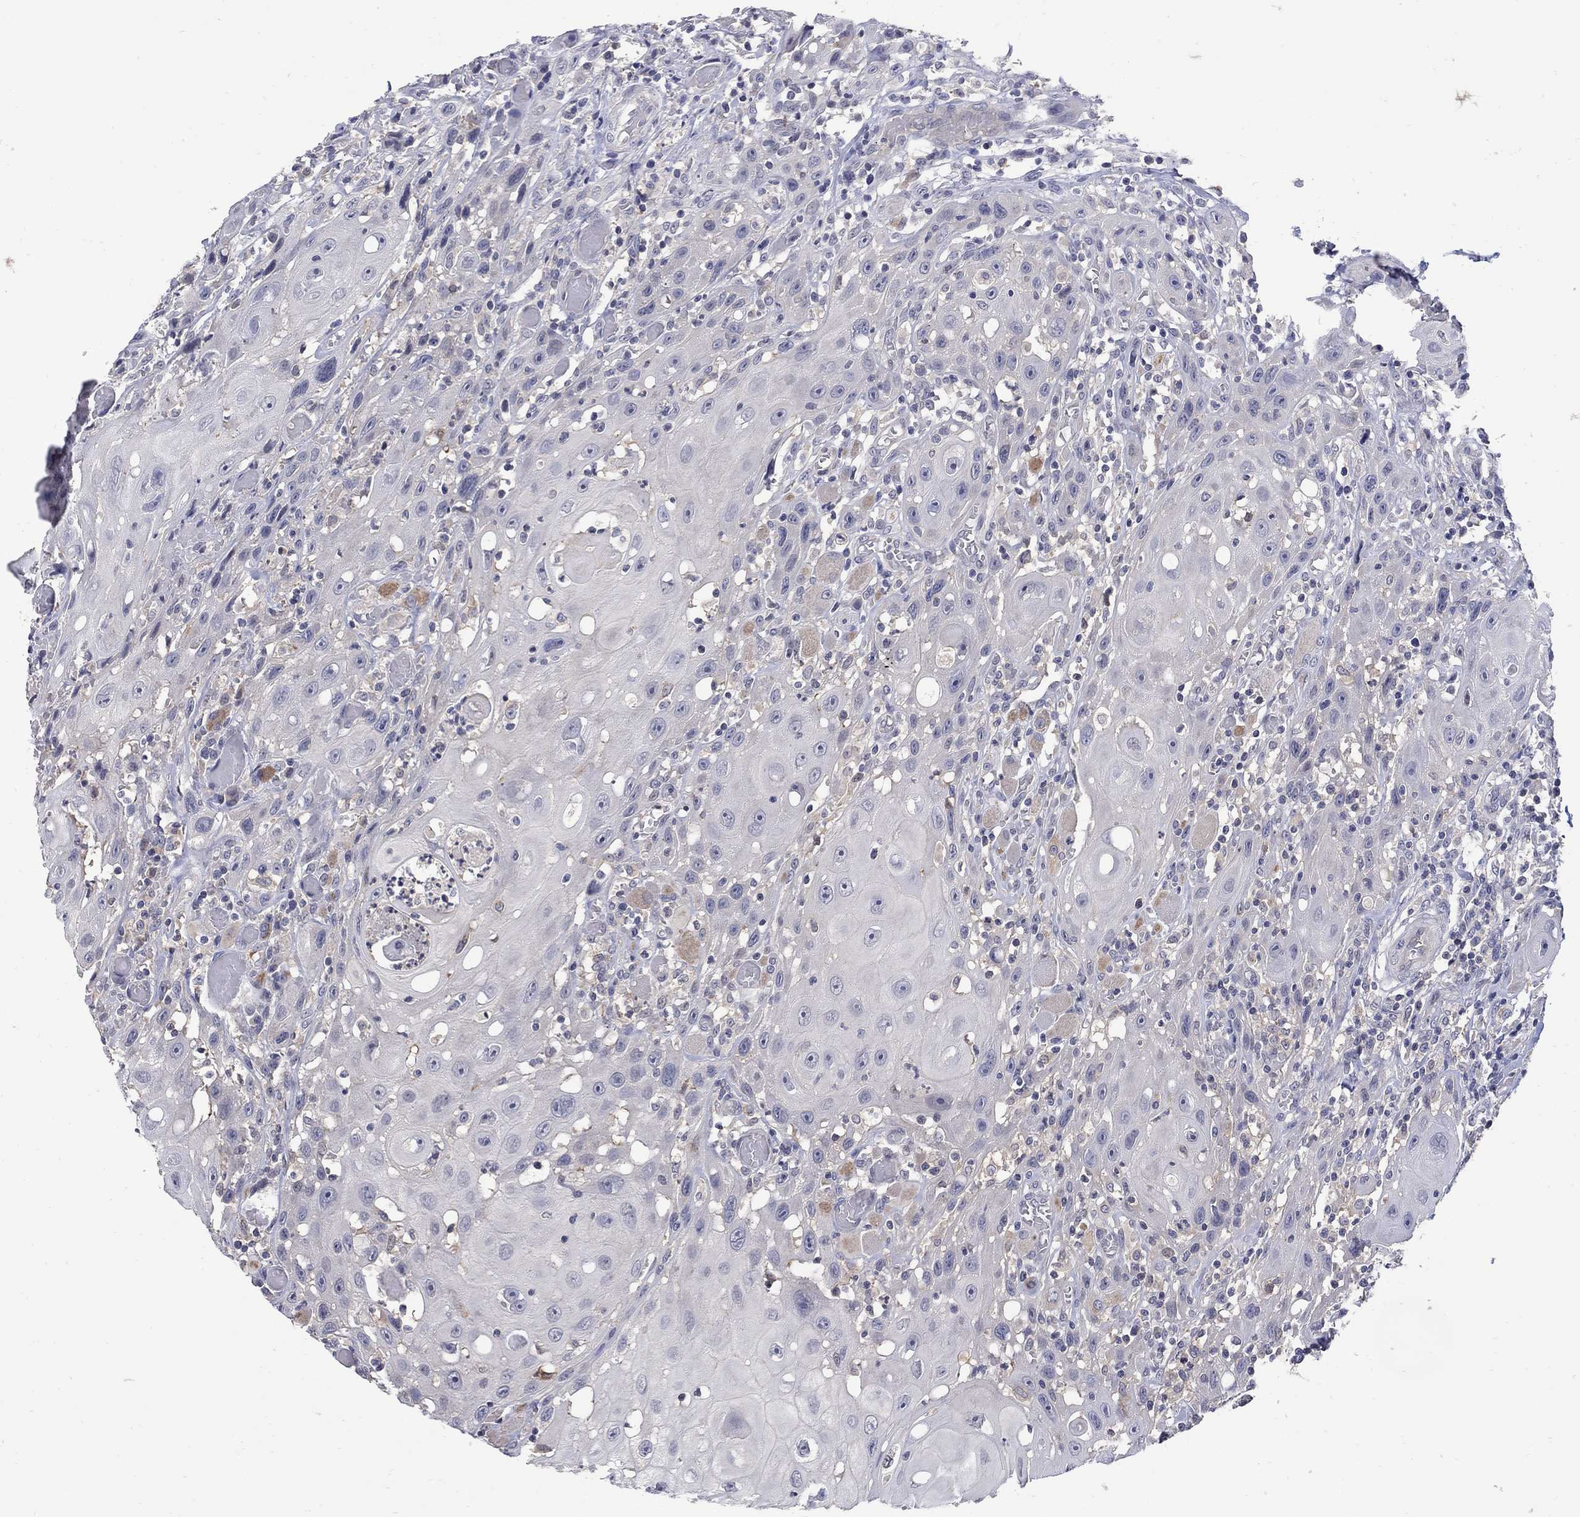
{"staining": {"intensity": "weak", "quantity": "<25%", "location": "cytoplasmic/membranous"}, "tissue": "head and neck cancer", "cell_type": "Tumor cells", "image_type": "cancer", "snomed": [{"axis": "morphology", "description": "Normal tissue, NOS"}, {"axis": "morphology", "description": "Squamous cell carcinoma, NOS"}, {"axis": "topography", "description": "Oral tissue"}, {"axis": "topography", "description": "Head-Neck"}], "caption": "Tumor cells show no significant protein expression in head and neck cancer.", "gene": "CETN1", "patient": {"sex": "male", "age": 71}}